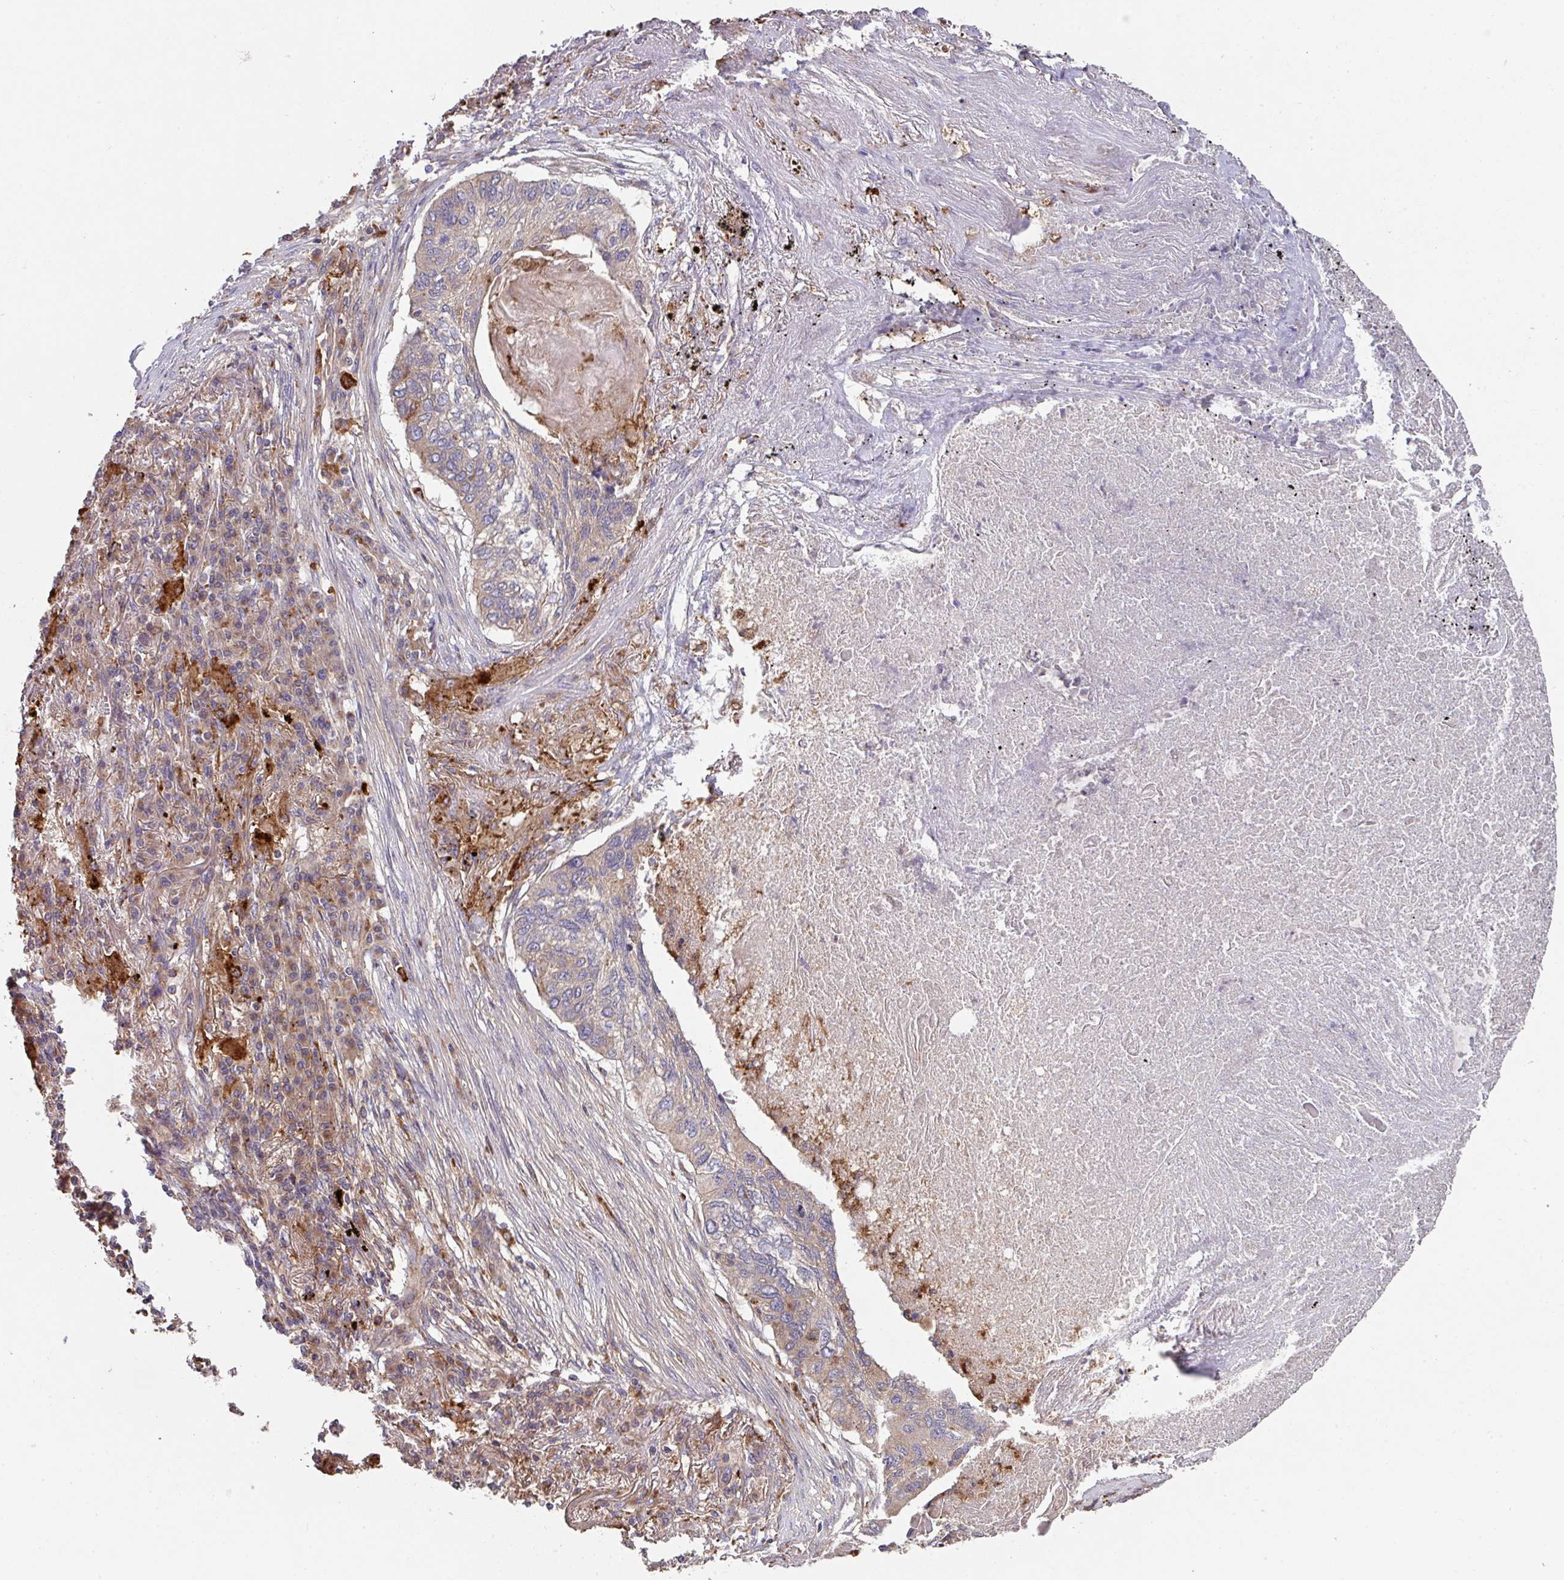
{"staining": {"intensity": "weak", "quantity": "25%-75%", "location": "cytoplasmic/membranous"}, "tissue": "lung cancer", "cell_type": "Tumor cells", "image_type": "cancer", "snomed": [{"axis": "morphology", "description": "Squamous cell carcinoma, NOS"}, {"axis": "topography", "description": "Lung"}], "caption": "Protein staining shows weak cytoplasmic/membranous staining in about 25%-75% of tumor cells in lung squamous cell carcinoma.", "gene": "TRIM14", "patient": {"sex": "female", "age": 63}}